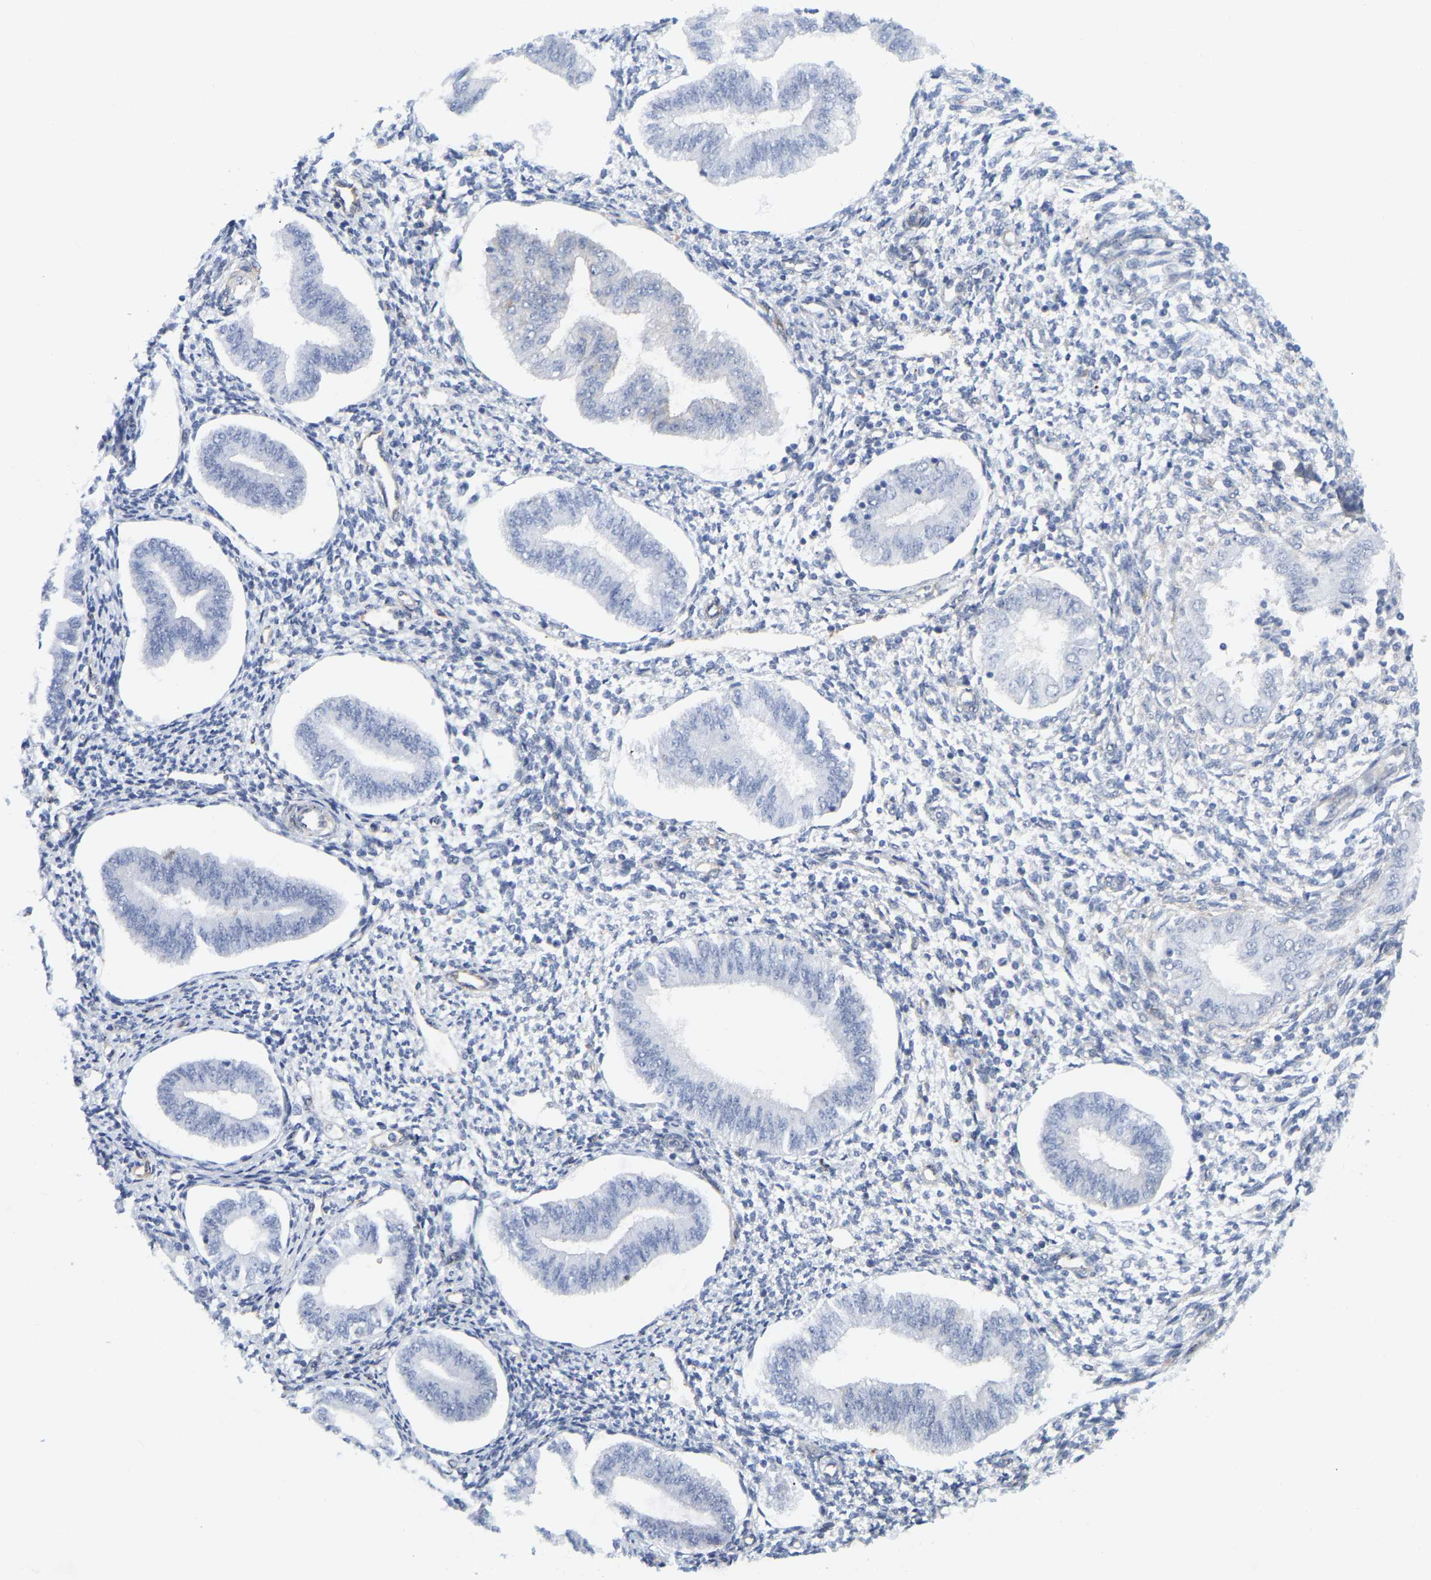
{"staining": {"intensity": "negative", "quantity": "none", "location": "none"}, "tissue": "endometrium", "cell_type": "Cells in endometrial stroma", "image_type": "normal", "snomed": [{"axis": "morphology", "description": "Normal tissue, NOS"}, {"axis": "topography", "description": "Endometrium"}], "caption": "This histopathology image is of unremarkable endometrium stained with immunohistochemistry to label a protein in brown with the nuclei are counter-stained blue. There is no positivity in cells in endometrial stroma. The staining is performed using DAB (3,3'-diaminobenzidine) brown chromogen with nuclei counter-stained in using hematoxylin.", "gene": "RAPH1", "patient": {"sex": "female", "age": 50}}